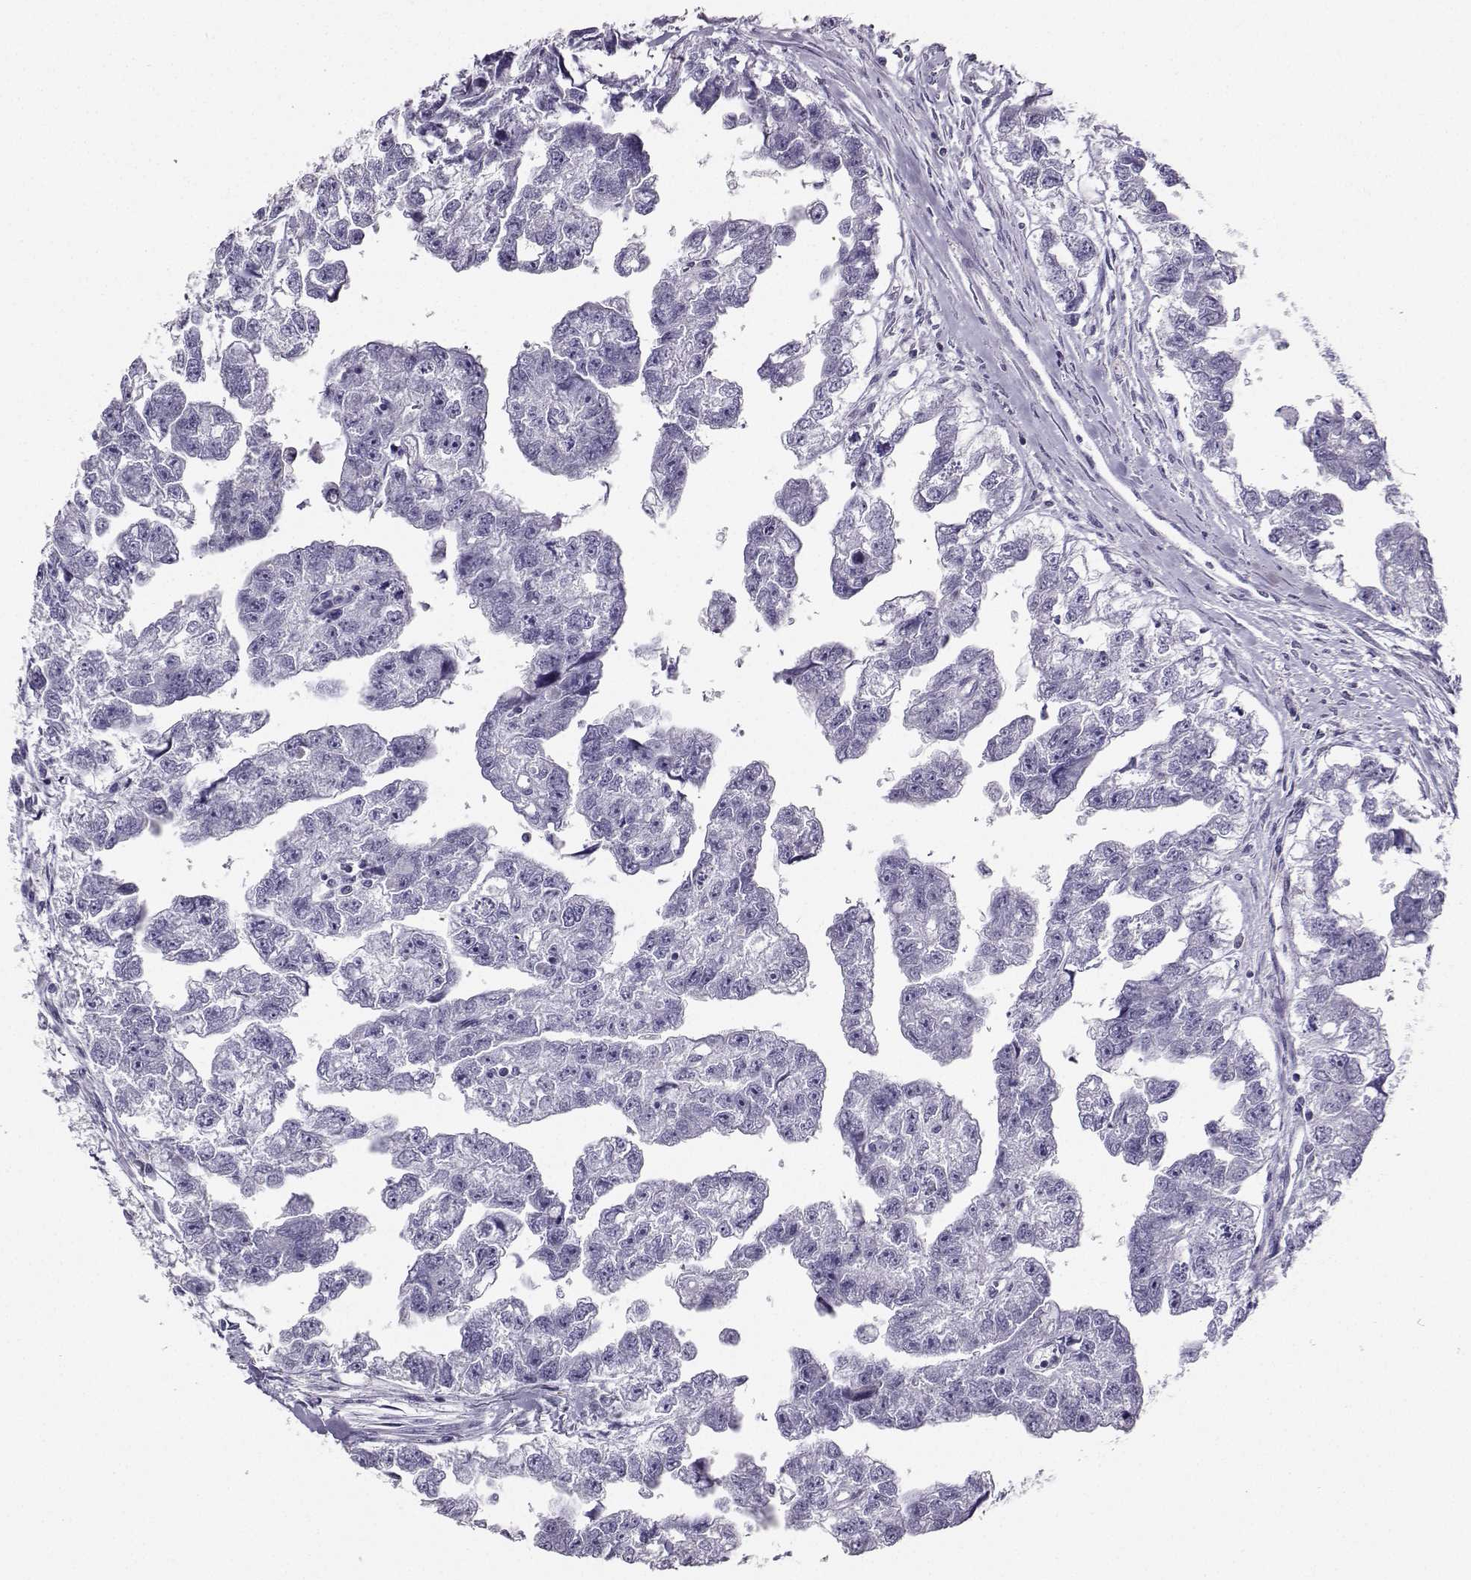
{"staining": {"intensity": "negative", "quantity": "none", "location": "none"}, "tissue": "testis cancer", "cell_type": "Tumor cells", "image_type": "cancer", "snomed": [{"axis": "morphology", "description": "Carcinoma, Embryonal, NOS"}, {"axis": "morphology", "description": "Teratoma, malignant, NOS"}, {"axis": "topography", "description": "Testis"}], "caption": "DAB immunohistochemical staining of testis cancer (teratoma (malignant)) shows no significant staining in tumor cells. Nuclei are stained in blue.", "gene": "AVP", "patient": {"sex": "male", "age": 44}}